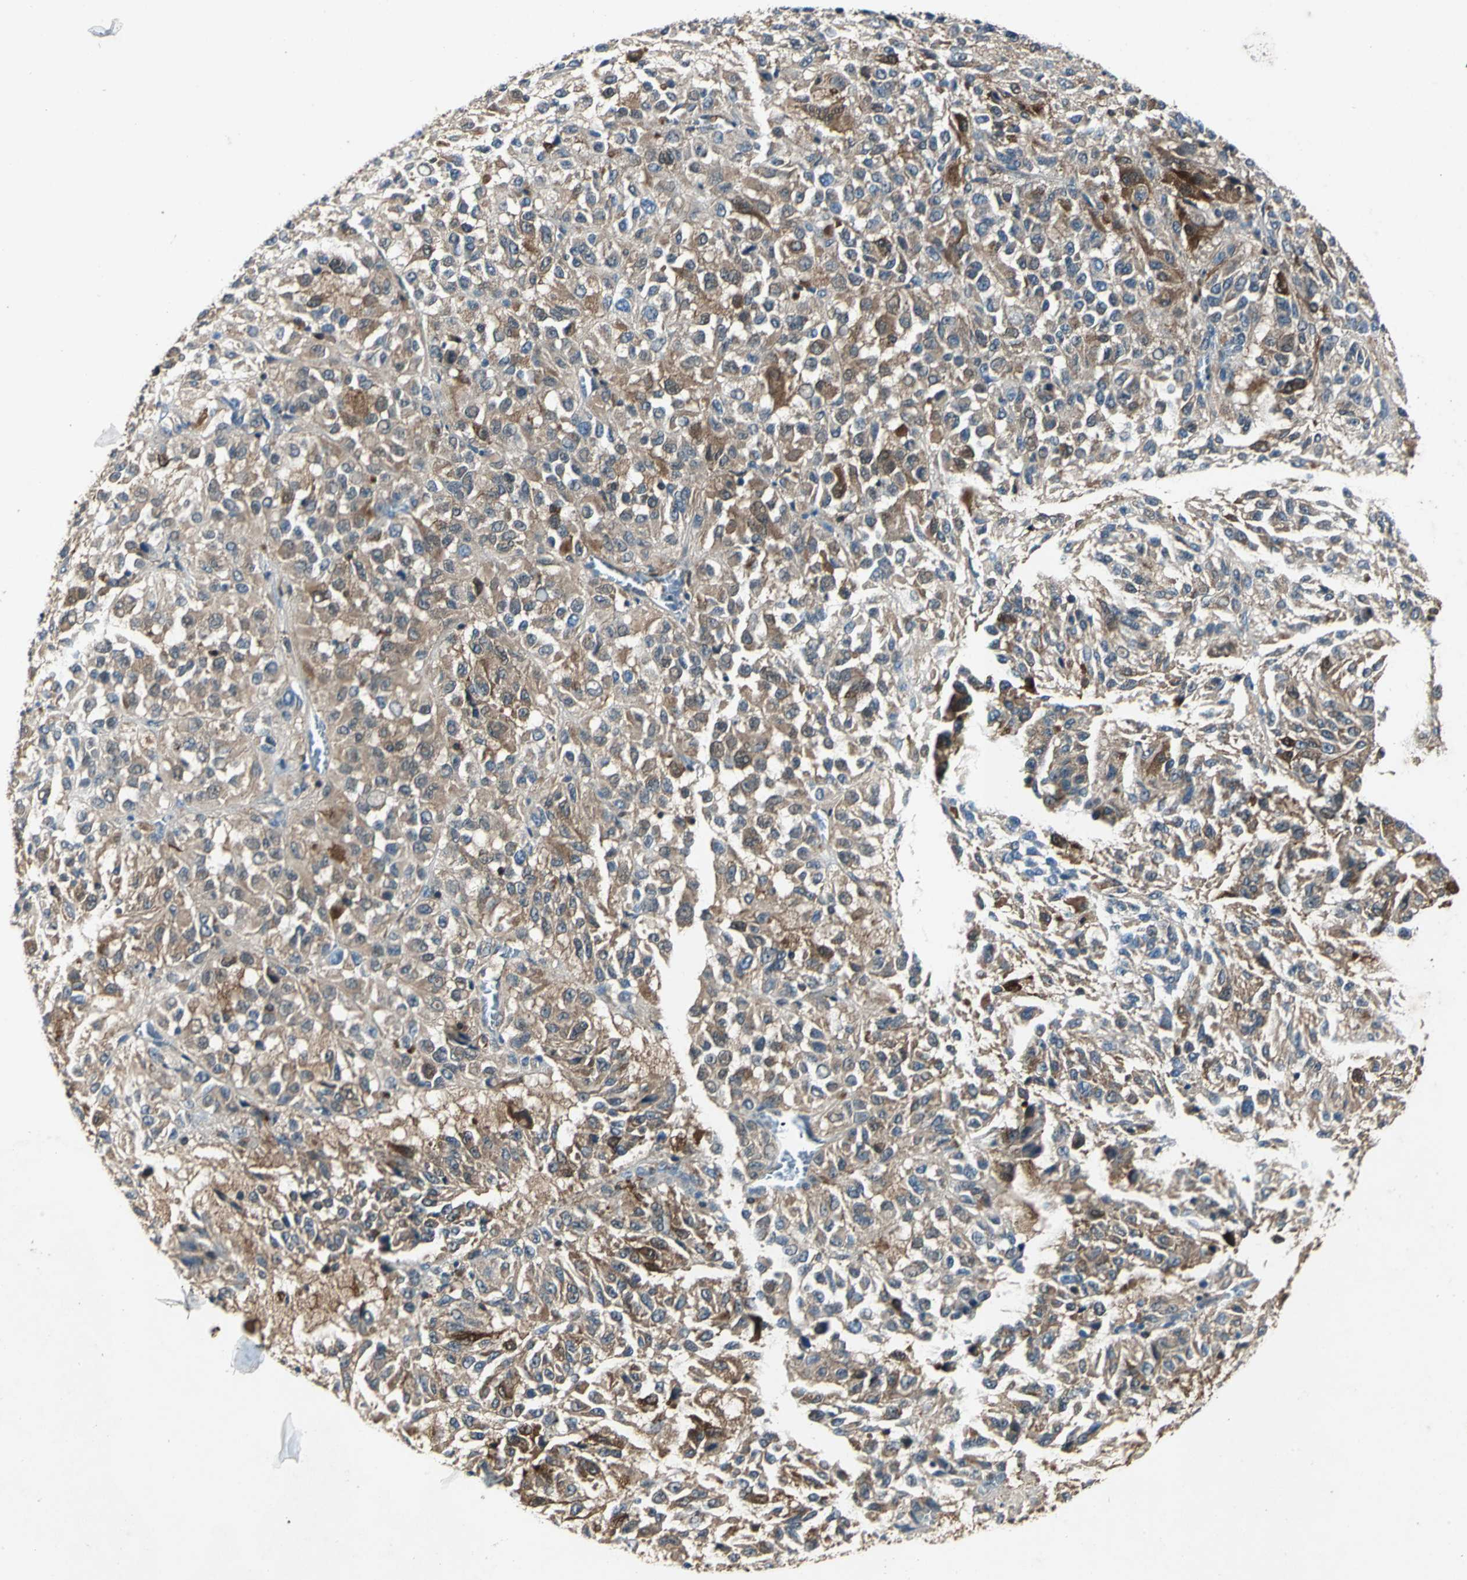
{"staining": {"intensity": "moderate", "quantity": ">75%", "location": "cytoplasmic/membranous"}, "tissue": "melanoma", "cell_type": "Tumor cells", "image_type": "cancer", "snomed": [{"axis": "morphology", "description": "Malignant melanoma, Metastatic site"}, {"axis": "topography", "description": "Lung"}], "caption": "Immunohistochemistry staining of malignant melanoma (metastatic site), which demonstrates medium levels of moderate cytoplasmic/membranous staining in about >75% of tumor cells indicating moderate cytoplasmic/membranous protein expression. The staining was performed using DAB (brown) for protein detection and nuclei were counterstained in hematoxylin (blue).", "gene": "RRM2B", "patient": {"sex": "male", "age": 64}}